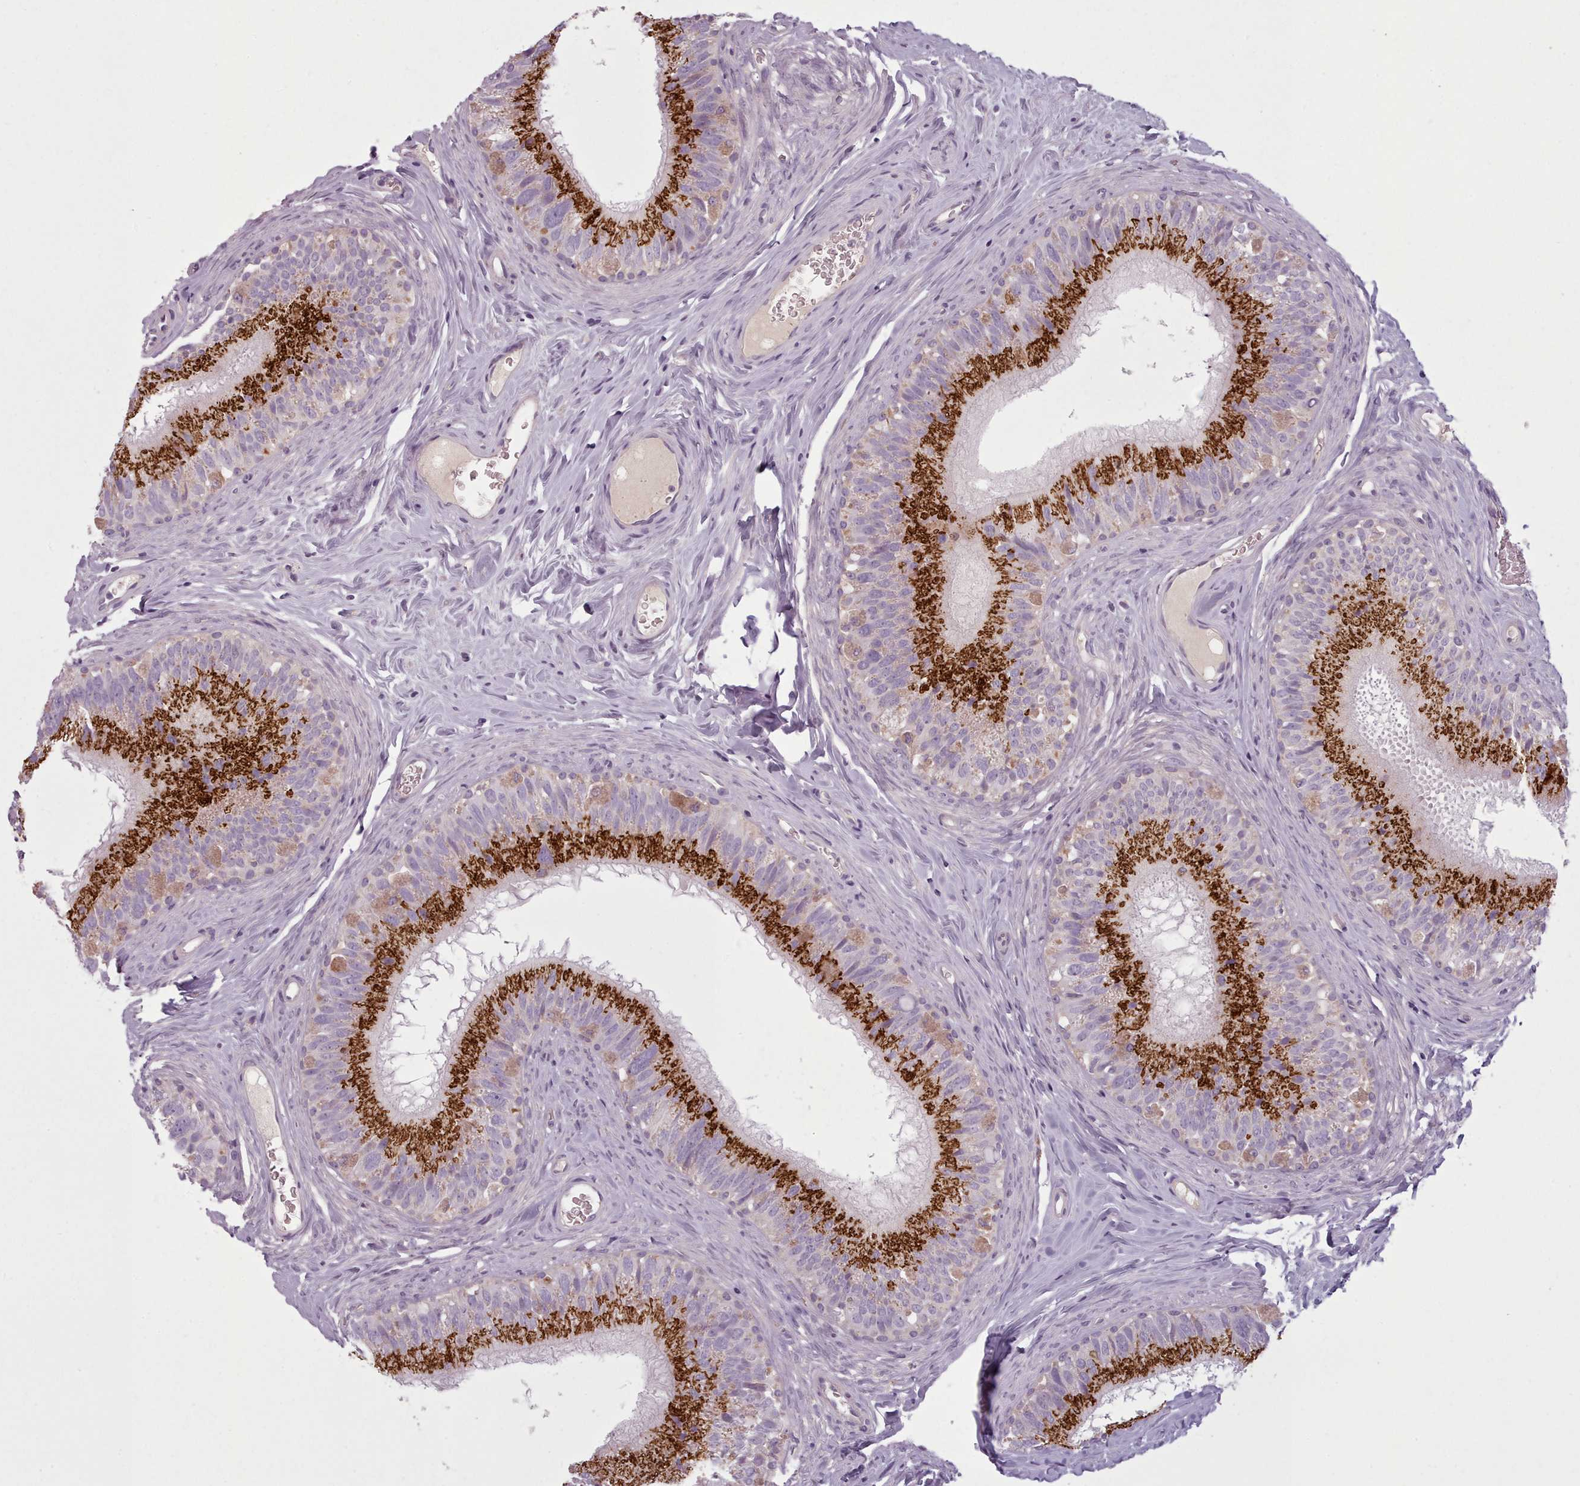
{"staining": {"intensity": "strong", "quantity": ">75%", "location": "cytoplasmic/membranous"}, "tissue": "epididymis", "cell_type": "Glandular cells", "image_type": "normal", "snomed": [{"axis": "morphology", "description": "Normal tissue, NOS"}, {"axis": "topography", "description": "Epididymis"}], "caption": "Human epididymis stained for a protein (brown) shows strong cytoplasmic/membranous positive positivity in approximately >75% of glandular cells.", "gene": "LAPTM5", "patient": {"sex": "male", "age": 38}}